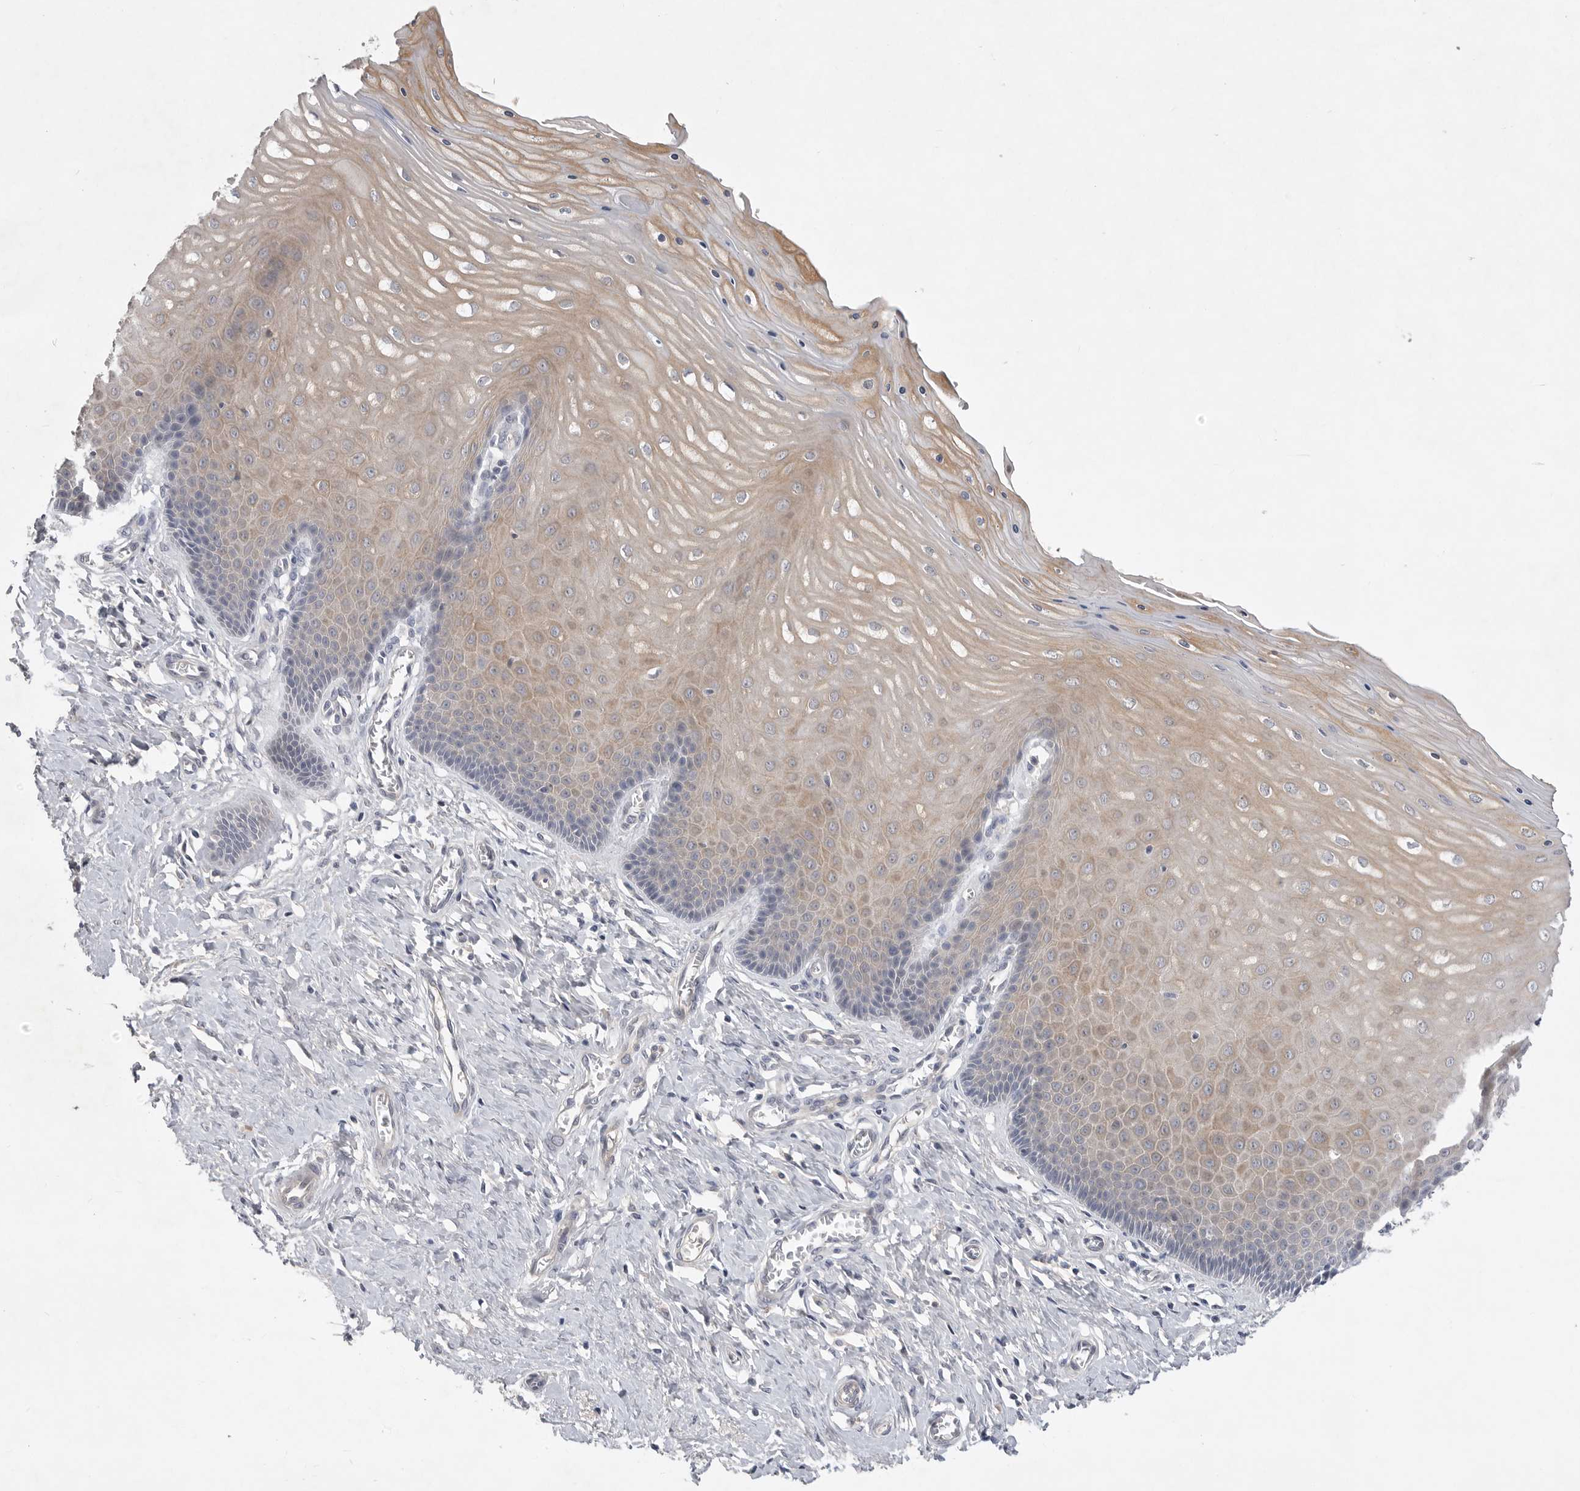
{"staining": {"intensity": "weak", "quantity": "25%-75%", "location": "cytoplasmic/membranous"}, "tissue": "cervix", "cell_type": "Squamous epithelial cells", "image_type": "normal", "snomed": [{"axis": "morphology", "description": "Normal tissue, NOS"}, {"axis": "topography", "description": "Cervix"}], "caption": "Cervix stained for a protein reveals weak cytoplasmic/membranous positivity in squamous epithelial cells. (Stains: DAB (3,3'-diaminobenzidine) in brown, nuclei in blue, Microscopy: brightfield microscopy at high magnification).", "gene": "ITGAD", "patient": {"sex": "female", "age": 55}}